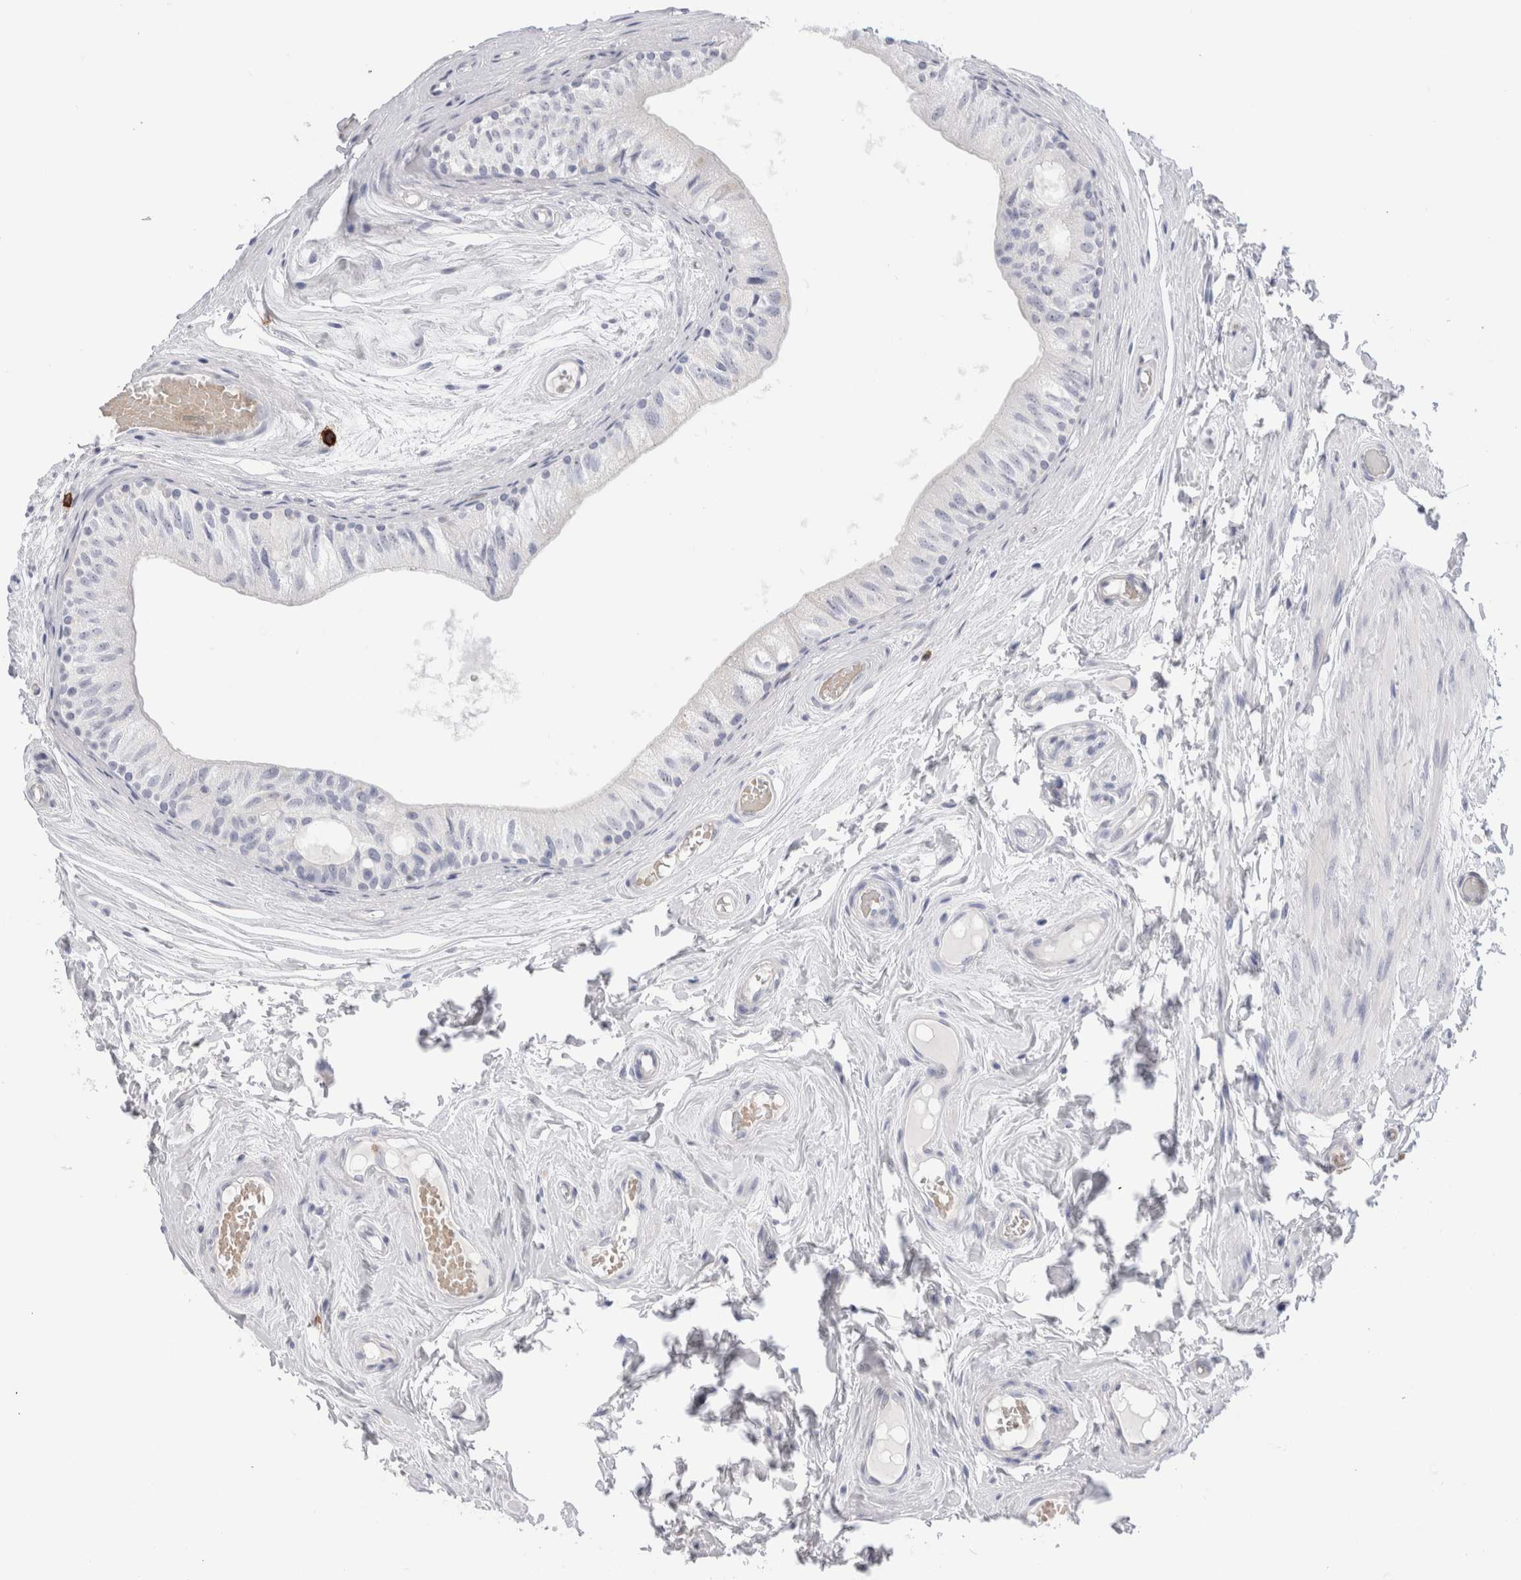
{"staining": {"intensity": "negative", "quantity": "none", "location": "none"}, "tissue": "epididymis", "cell_type": "Glandular cells", "image_type": "normal", "snomed": [{"axis": "morphology", "description": "Normal tissue, NOS"}, {"axis": "topography", "description": "Epididymis"}], "caption": "A histopathology image of epididymis stained for a protein reveals no brown staining in glandular cells.", "gene": "CD38", "patient": {"sex": "male", "age": 79}}